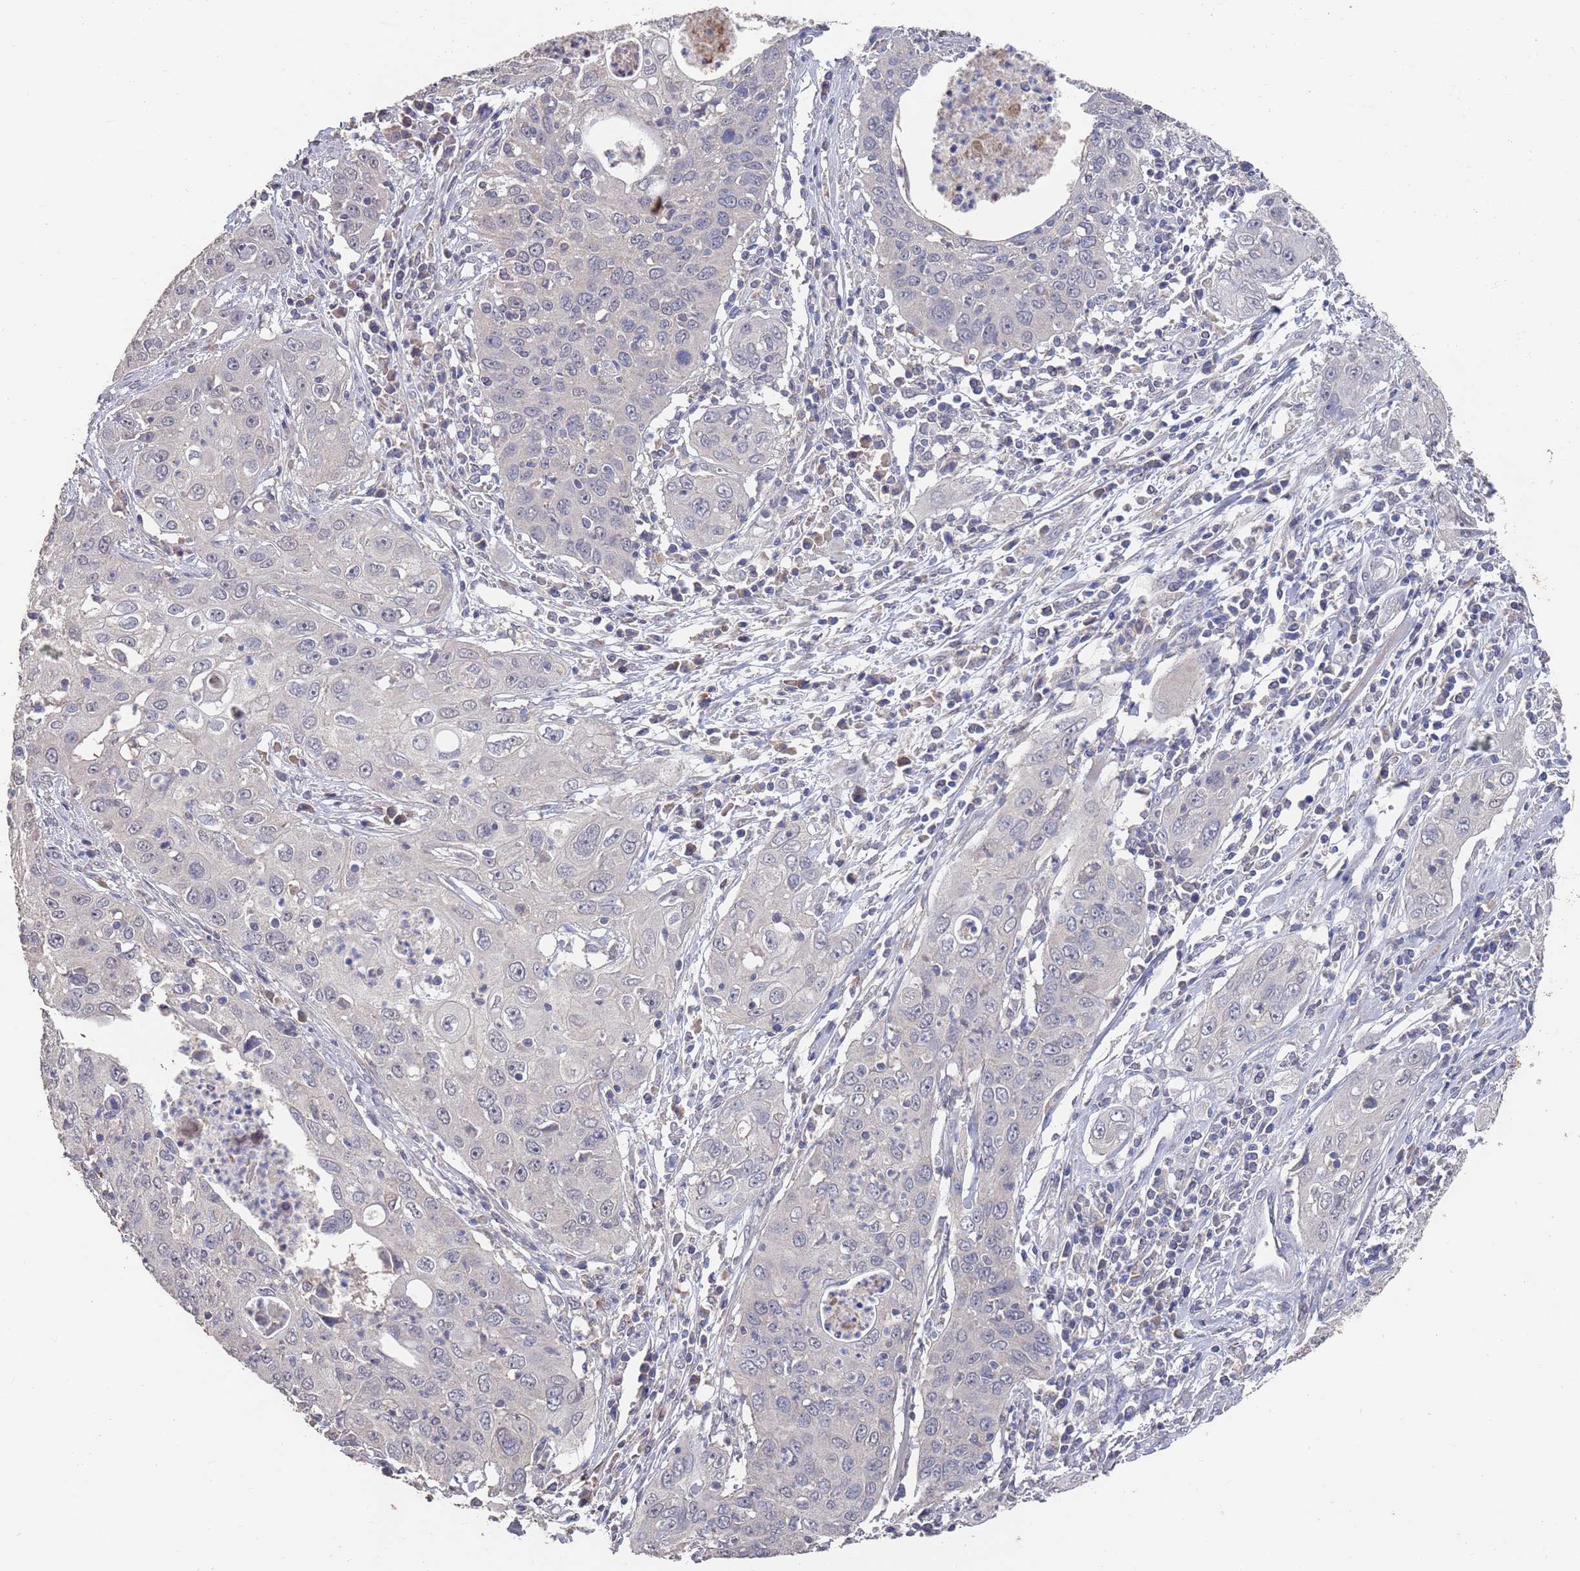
{"staining": {"intensity": "negative", "quantity": "none", "location": "none"}, "tissue": "cervical cancer", "cell_type": "Tumor cells", "image_type": "cancer", "snomed": [{"axis": "morphology", "description": "Squamous cell carcinoma, NOS"}, {"axis": "topography", "description": "Cervix"}], "caption": "A high-resolution photomicrograph shows immunohistochemistry (IHC) staining of cervical squamous cell carcinoma, which reveals no significant staining in tumor cells.", "gene": "BTBD18", "patient": {"sex": "female", "age": 36}}